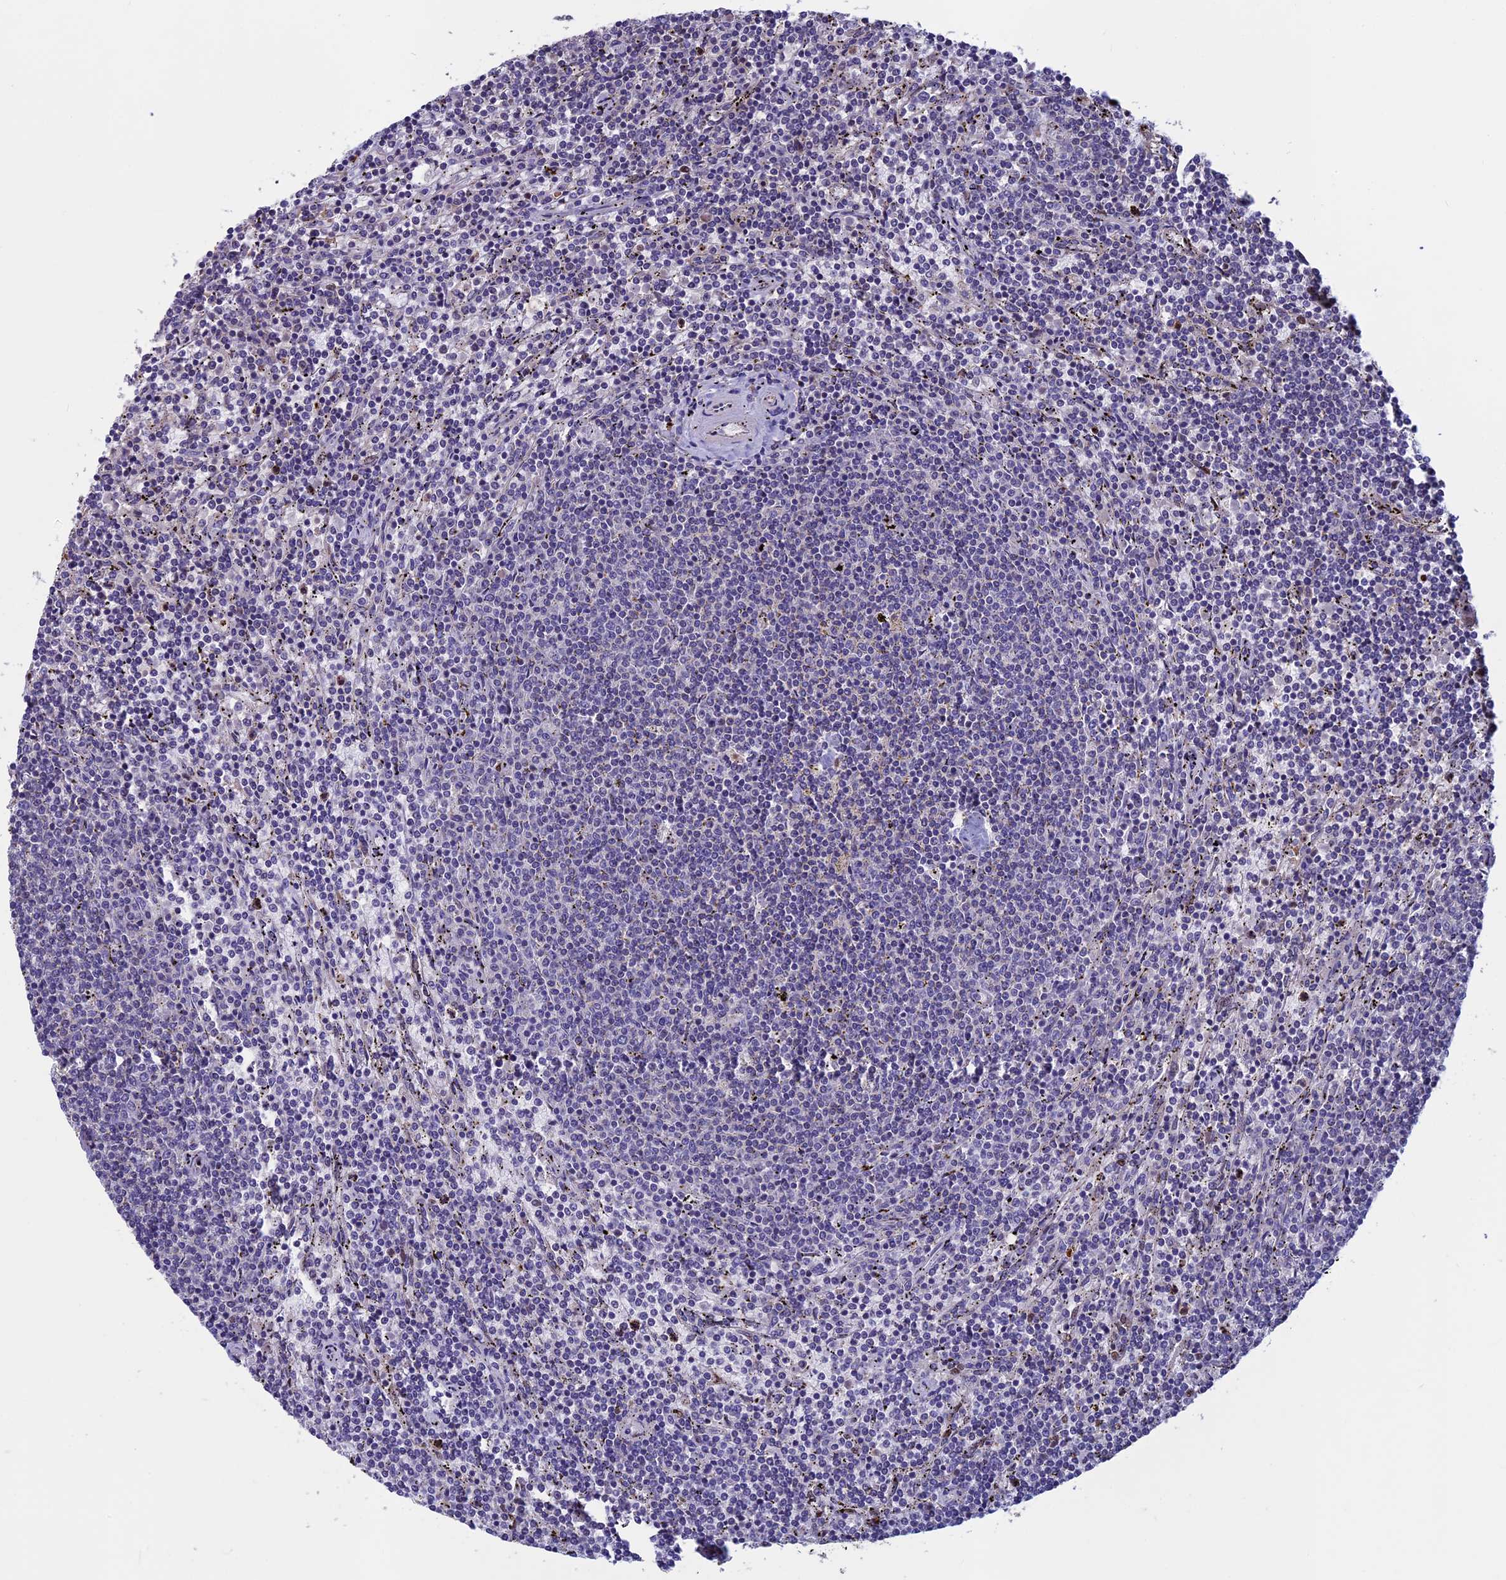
{"staining": {"intensity": "negative", "quantity": "none", "location": "none"}, "tissue": "lymphoma", "cell_type": "Tumor cells", "image_type": "cancer", "snomed": [{"axis": "morphology", "description": "Malignant lymphoma, non-Hodgkin's type, Low grade"}, {"axis": "topography", "description": "Spleen"}], "caption": "IHC photomicrograph of neoplastic tissue: human malignant lymphoma, non-Hodgkin's type (low-grade) stained with DAB displays no significant protein expression in tumor cells.", "gene": "ACSS1", "patient": {"sex": "female", "age": 50}}